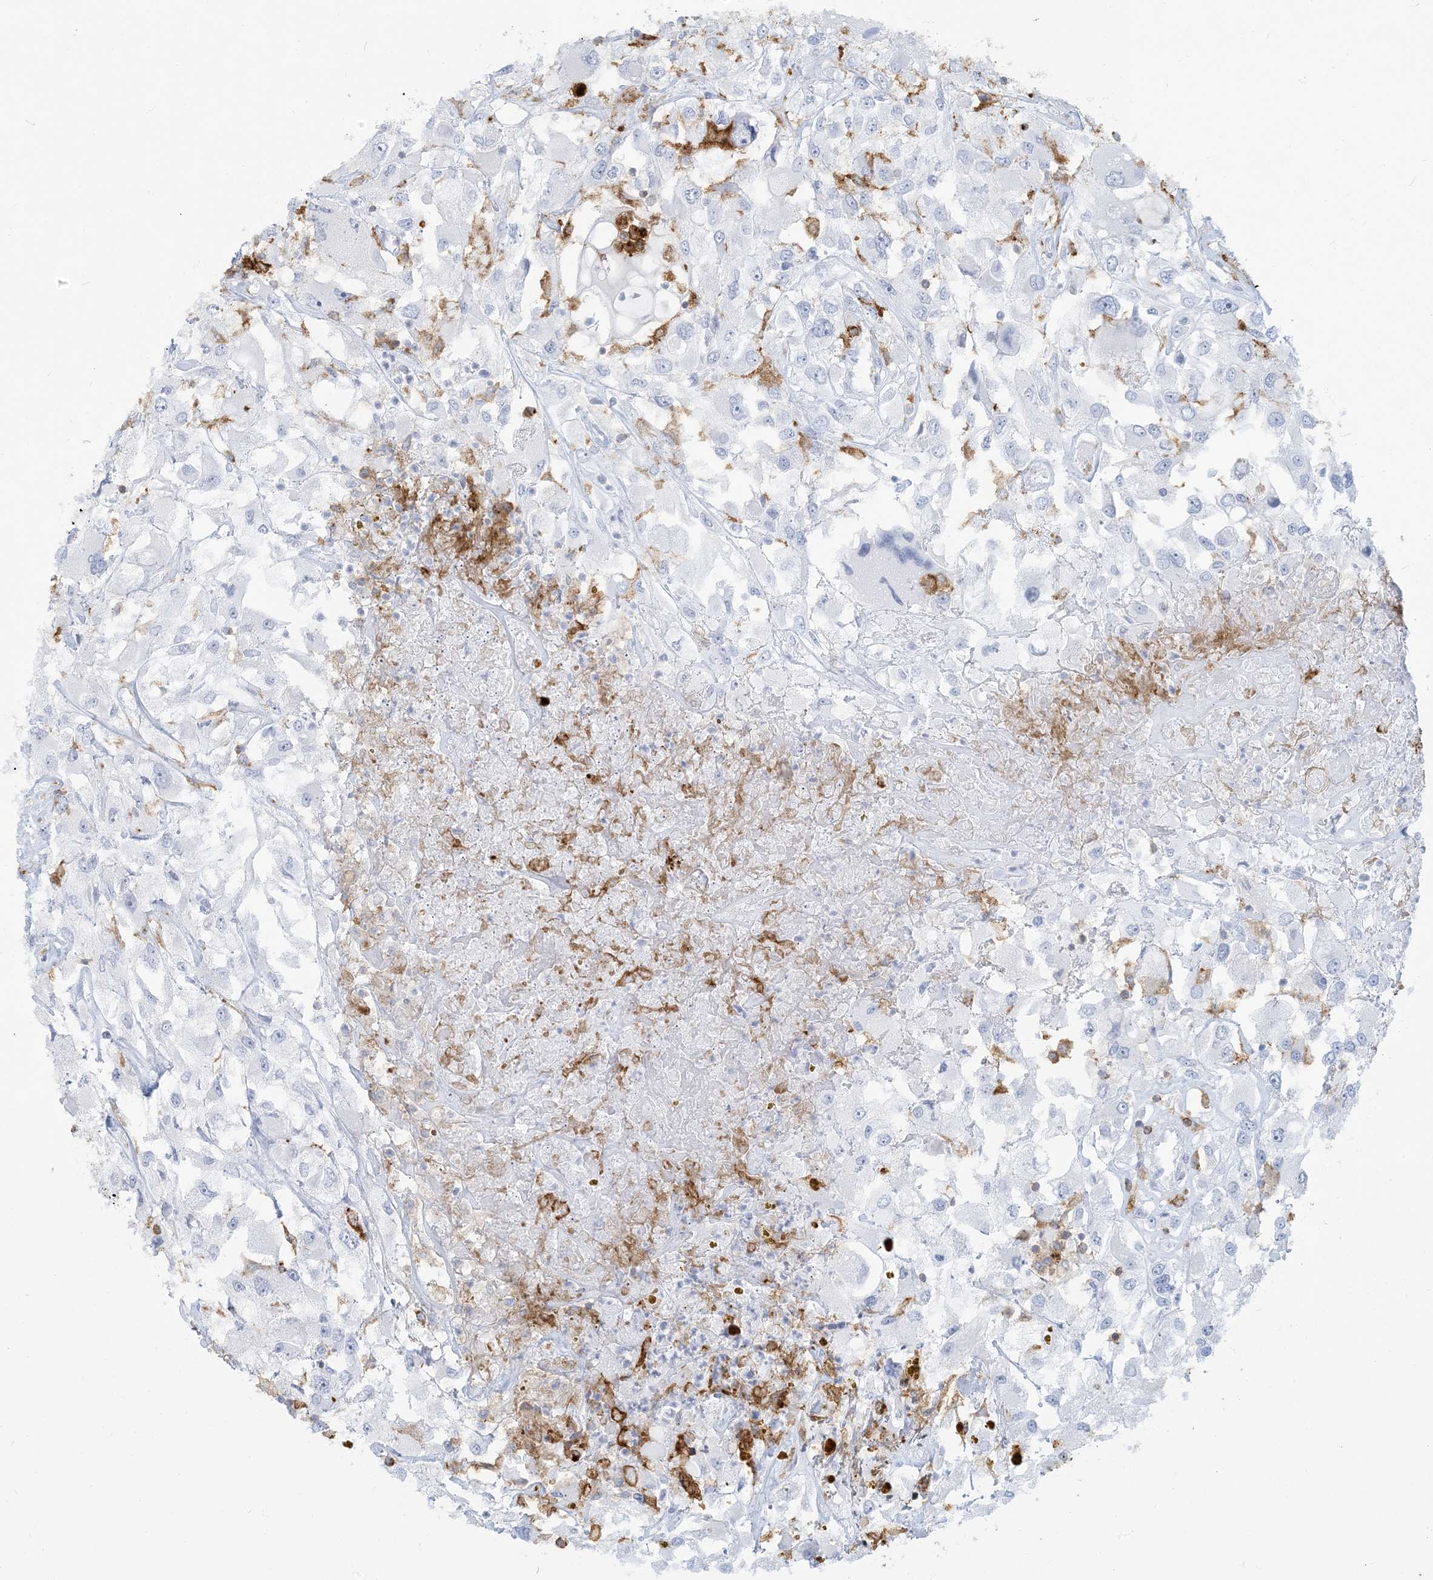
{"staining": {"intensity": "negative", "quantity": "none", "location": "none"}, "tissue": "renal cancer", "cell_type": "Tumor cells", "image_type": "cancer", "snomed": [{"axis": "morphology", "description": "Adenocarcinoma, NOS"}, {"axis": "topography", "description": "Kidney"}], "caption": "An IHC photomicrograph of adenocarcinoma (renal) is shown. There is no staining in tumor cells of adenocarcinoma (renal).", "gene": "HLA-DRB1", "patient": {"sex": "female", "age": 52}}